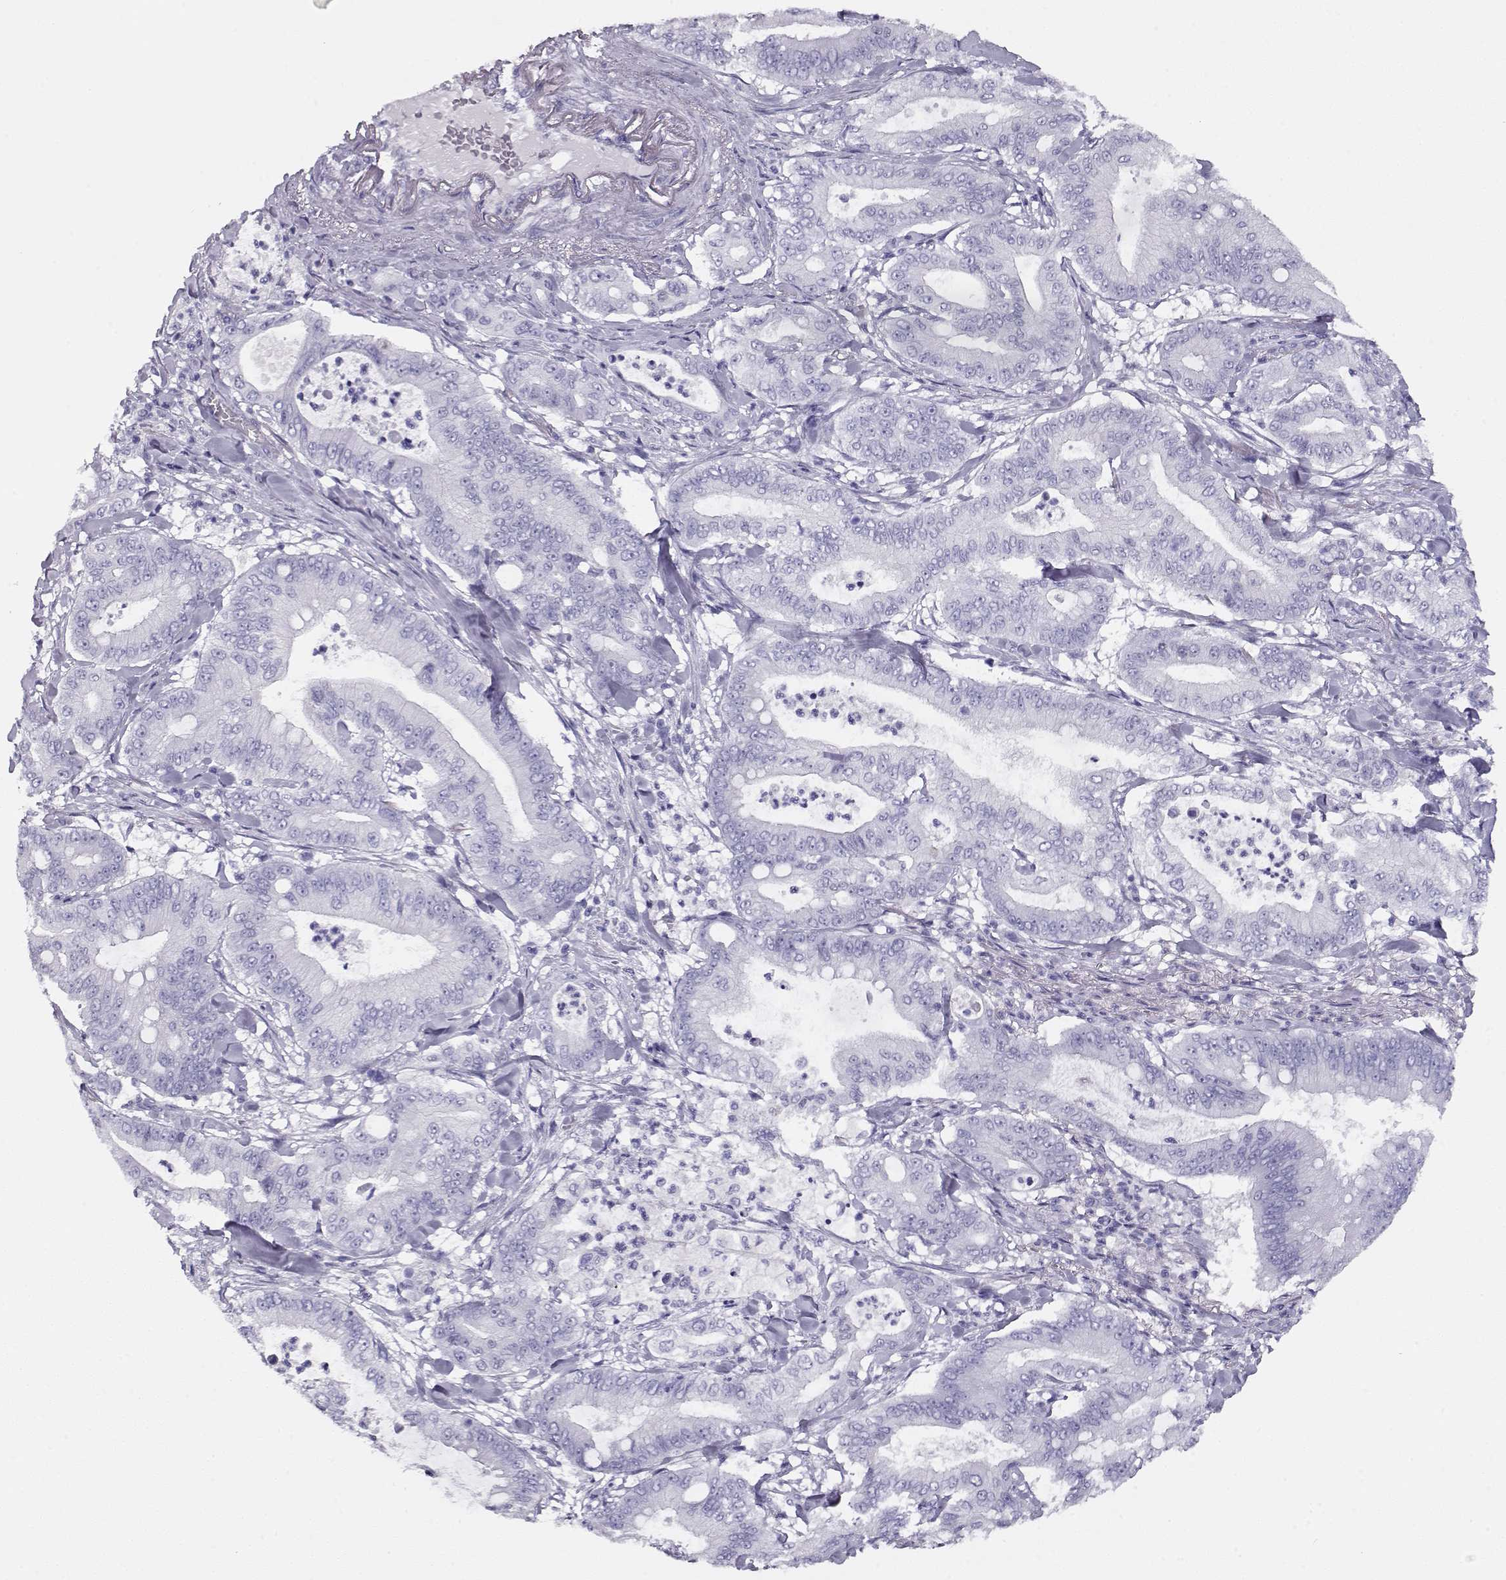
{"staining": {"intensity": "negative", "quantity": "none", "location": "none"}, "tissue": "pancreatic cancer", "cell_type": "Tumor cells", "image_type": "cancer", "snomed": [{"axis": "morphology", "description": "Adenocarcinoma, NOS"}, {"axis": "topography", "description": "Pancreas"}], "caption": "Immunohistochemistry (IHC) image of human pancreatic cancer stained for a protein (brown), which shows no staining in tumor cells. (Stains: DAB immunohistochemistry with hematoxylin counter stain, Microscopy: brightfield microscopy at high magnification).", "gene": "CRX", "patient": {"sex": "male", "age": 71}}